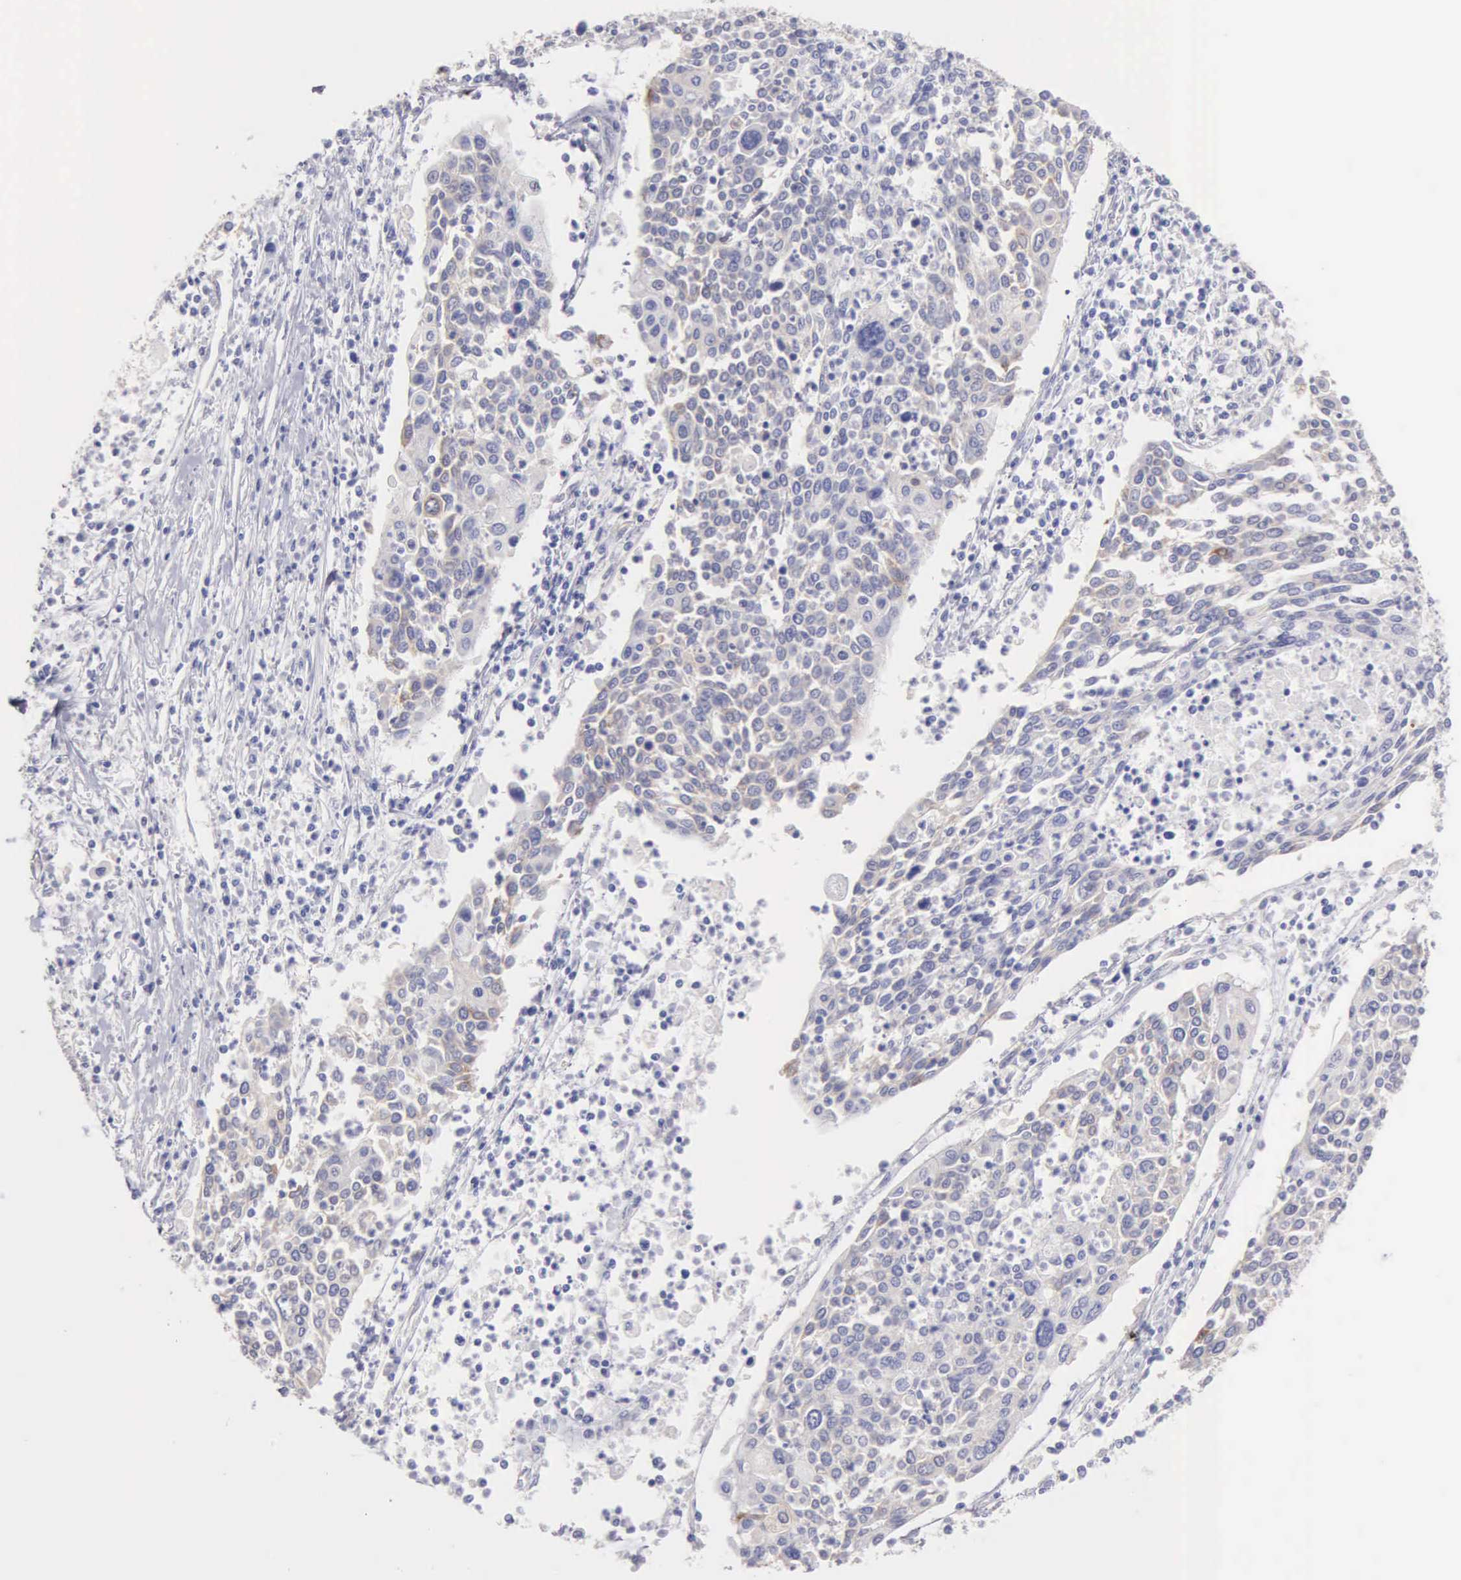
{"staining": {"intensity": "weak", "quantity": "25%-75%", "location": "cytoplasmic/membranous"}, "tissue": "cervical cancer", "cell_type": "Tumor cells", "image_type": "cancer", "snomed": [{"axis": "morphology", "description": "Squamous cell carcinoma, NOS"}, {"axis": "topography", "description": "Cervix"}], "caption": "A brown stain labels weak cytoplasmic/membranous staining of a protein in squamous cell carcinoma (cervical) tumor cells.", "gene": "APP", "patient": {"sex": "female", "age": 40}}